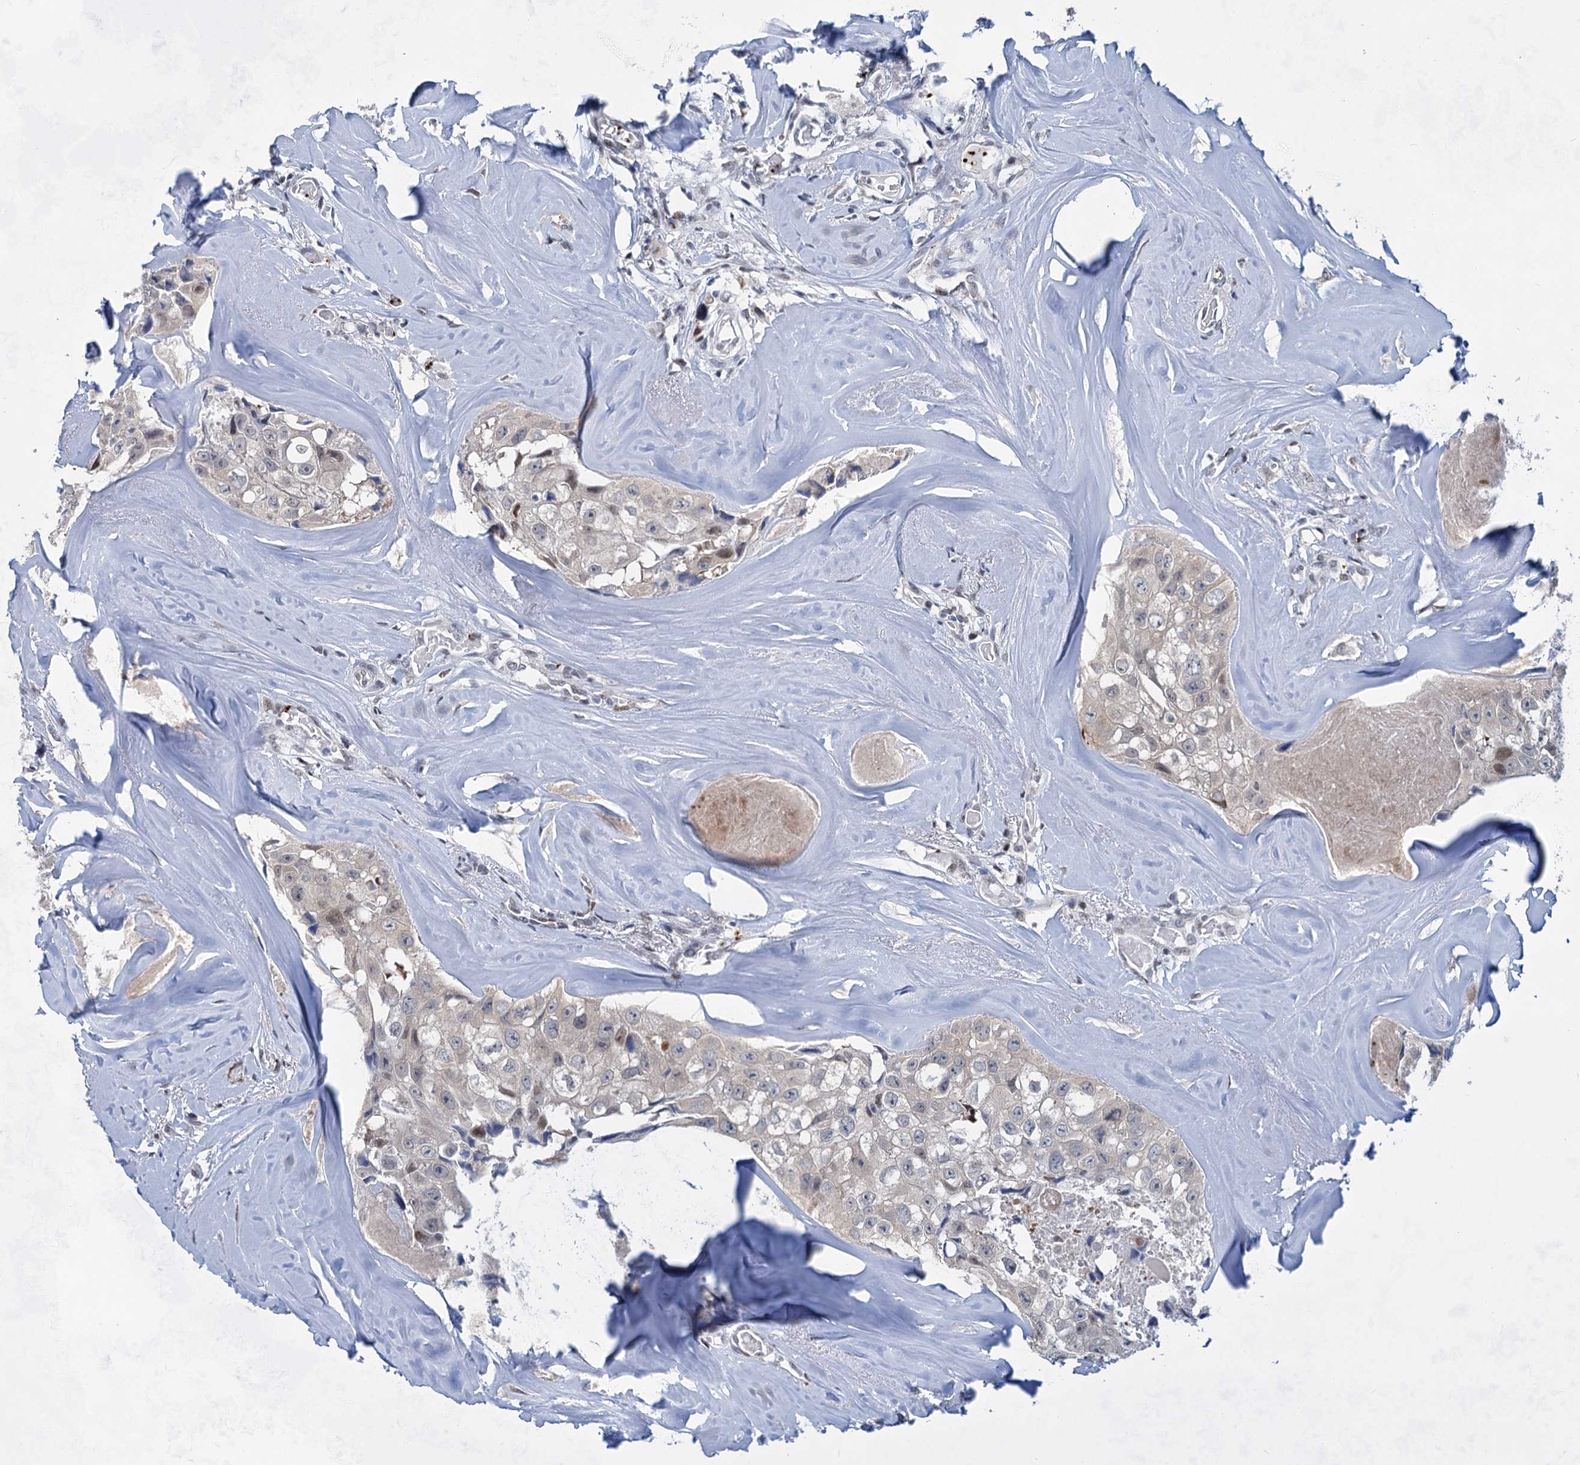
{"staining": {"intensity": "weak", "quantity": "<25%", "location": "nuclear"}, "tissue": "head and neck cancer", "cell_type": "Tumor cells", "image_type": "cancer", "snomed": [{"axis": "morphology", "description": "Adenocarcinoma, NOS"}, {"axis": "morphology", "description": "Adenocarcinoma, metastatic, NOS"}, {"axis": "topography", "description": "Head-Neck"}], "caption": "The immunohistochemistry micrograph has no significant expression in tumor cells of metastatic adenocarcinoma (head and neck) tissue. (DAB IHC, high magnification).", "gene": "MON2", "patient": {"sex": "male", "age": 75}}